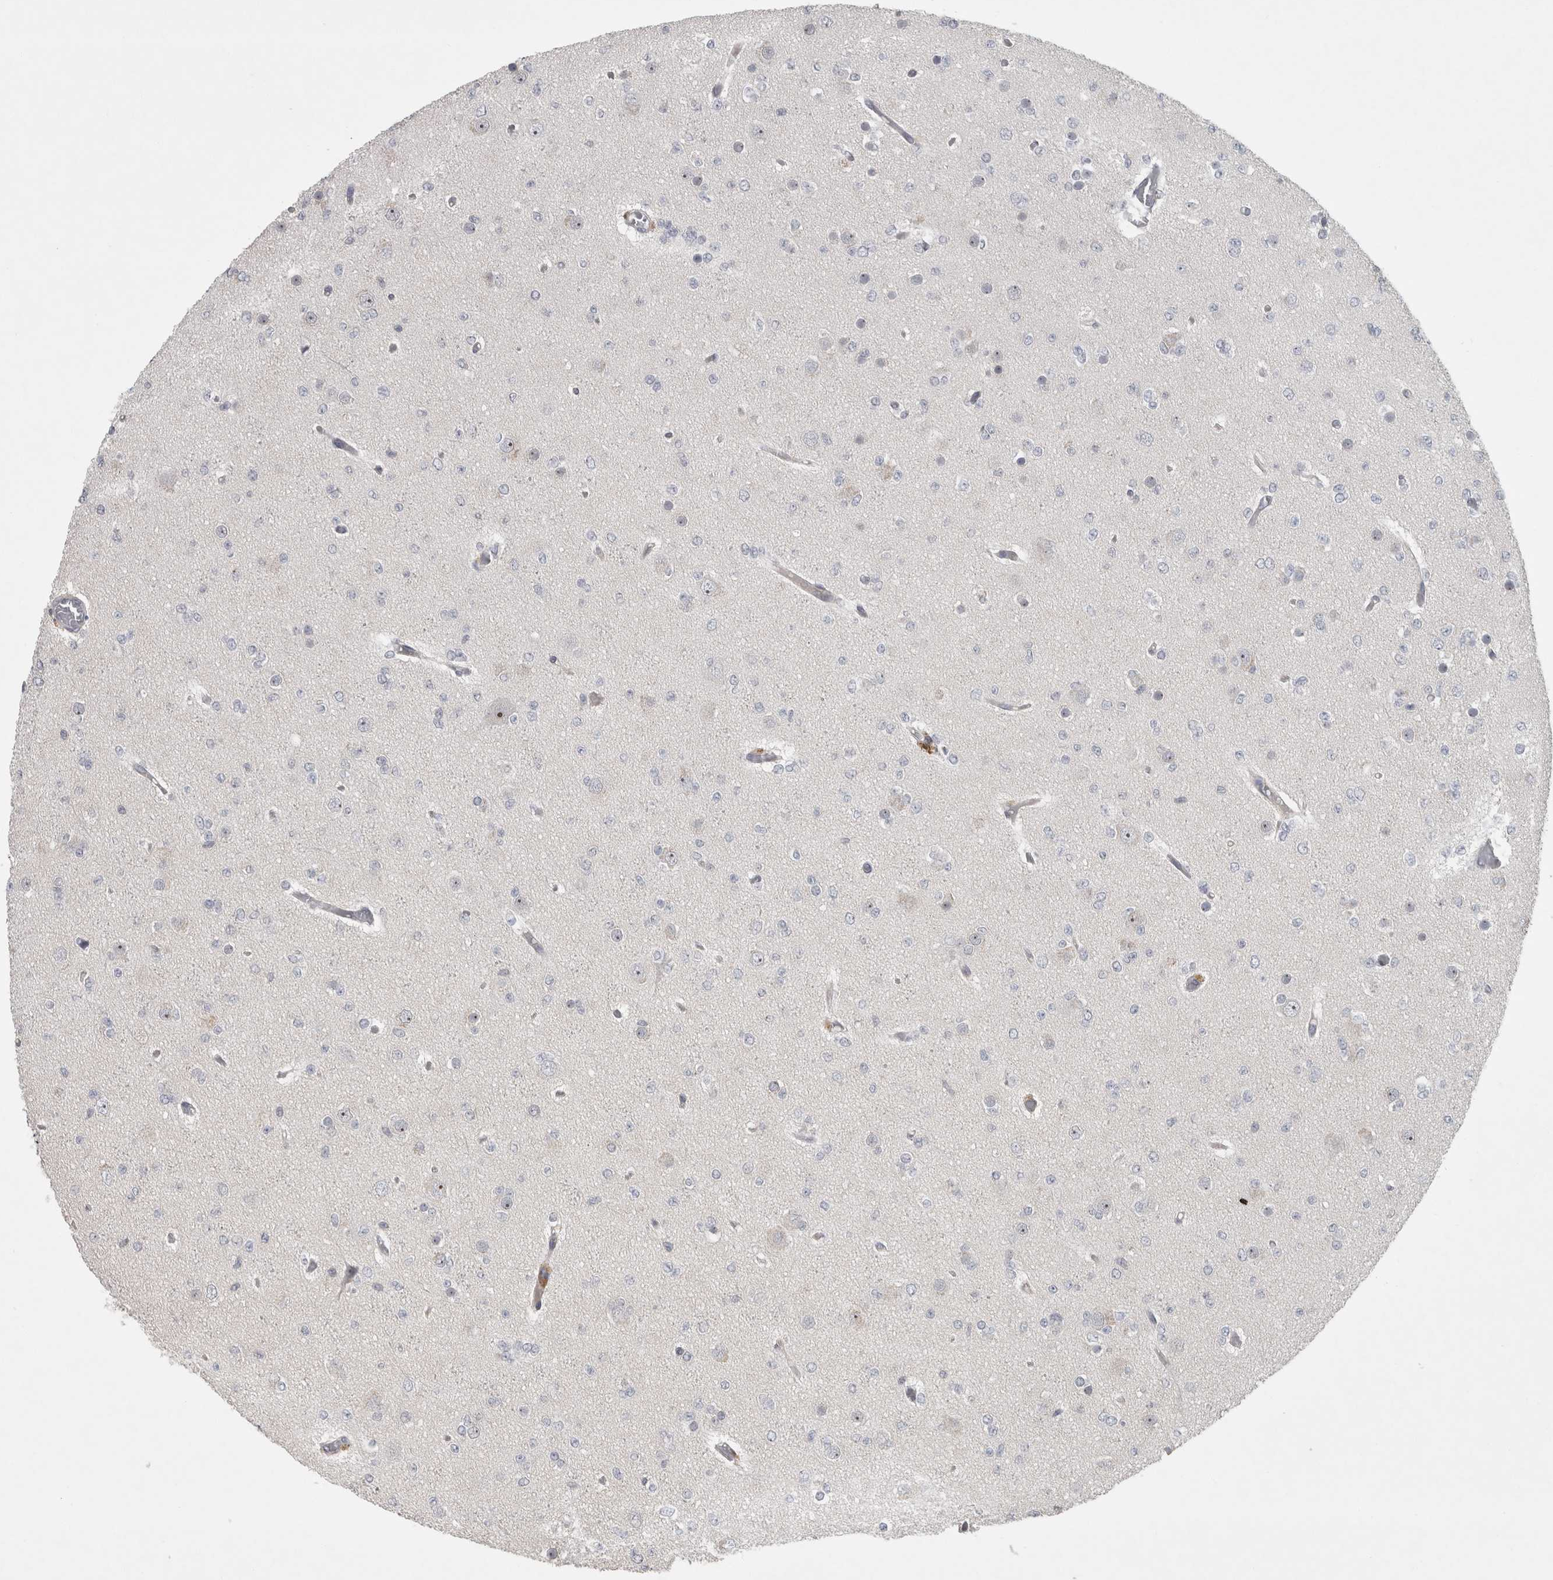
{"staining": {"intensity": "negative", "quantity": "none", "location": "none"}, "tissue": "glioma", "cell_type": "Tumor cells", "image_type": "cancer", "snomed": [{"axis": "morphology", "description": "Glioma, malignant, Low grade"}, {"axis": "topography", "description": "Brain"}], "caption": "This is an IHC image of human low-grade glioma (malignant). There is no expression in tumor cells.", "gene": "RBM28", "patient": {"sex": "female", "age": 22}}